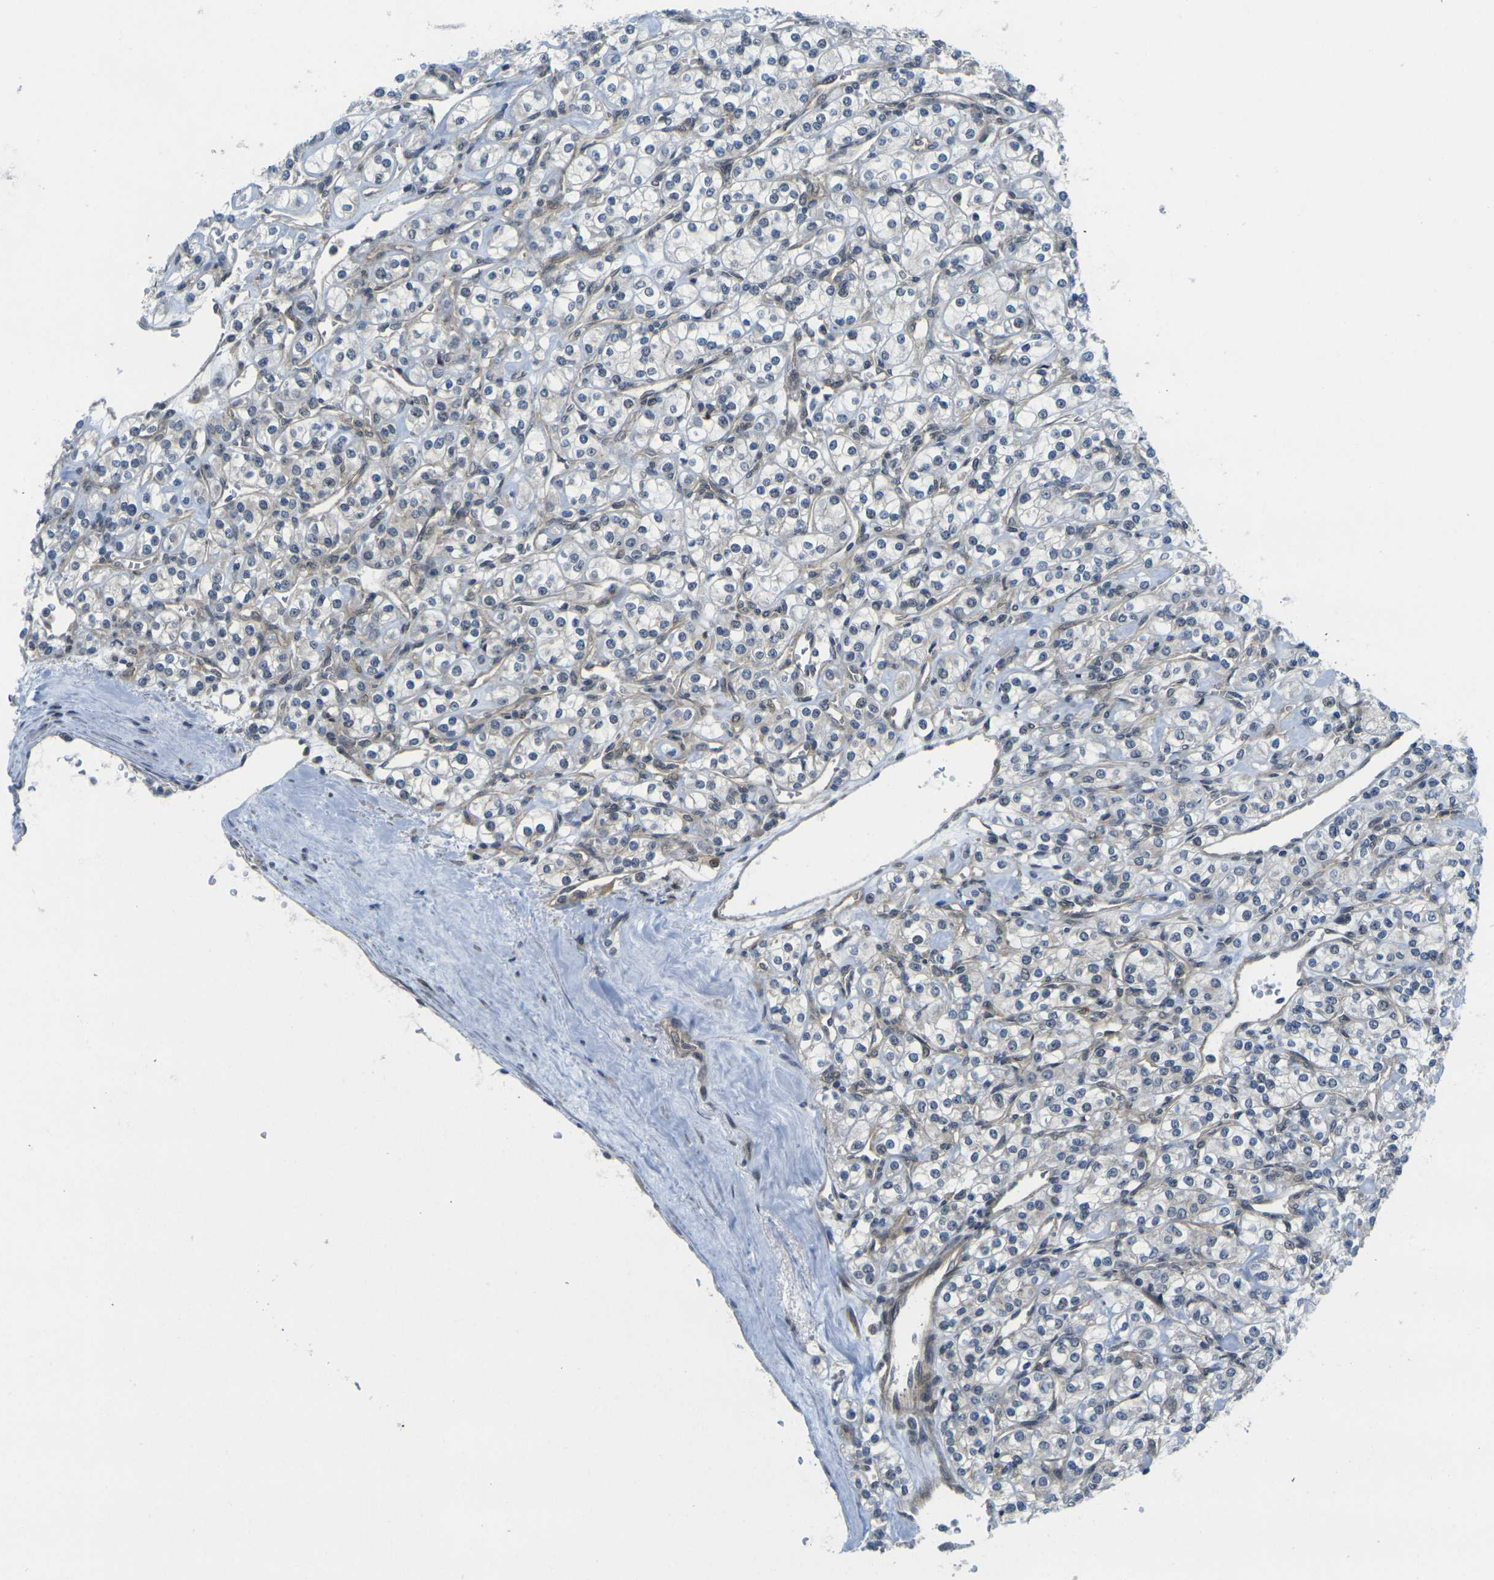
{"staining": {"intensity": "negative", "quantity": "none", "location": "none"}, "tissue": "renal cancer", "cell_type": "Tumor cells", "image_type": "cancer", "snomed": [{"axis": "morphology", "description": "Adenocarcinoma, NOS"}, {"axis": "topography", "description": "Kidney"}], "caption": "A histopathology image of human adenocarcinoma (renal) is negative for staining in tumor cells. (DAB immunohistochemistry, high magnification).", "gene": "KCTD10", "patient": {"sex": "male", "age": 77}}